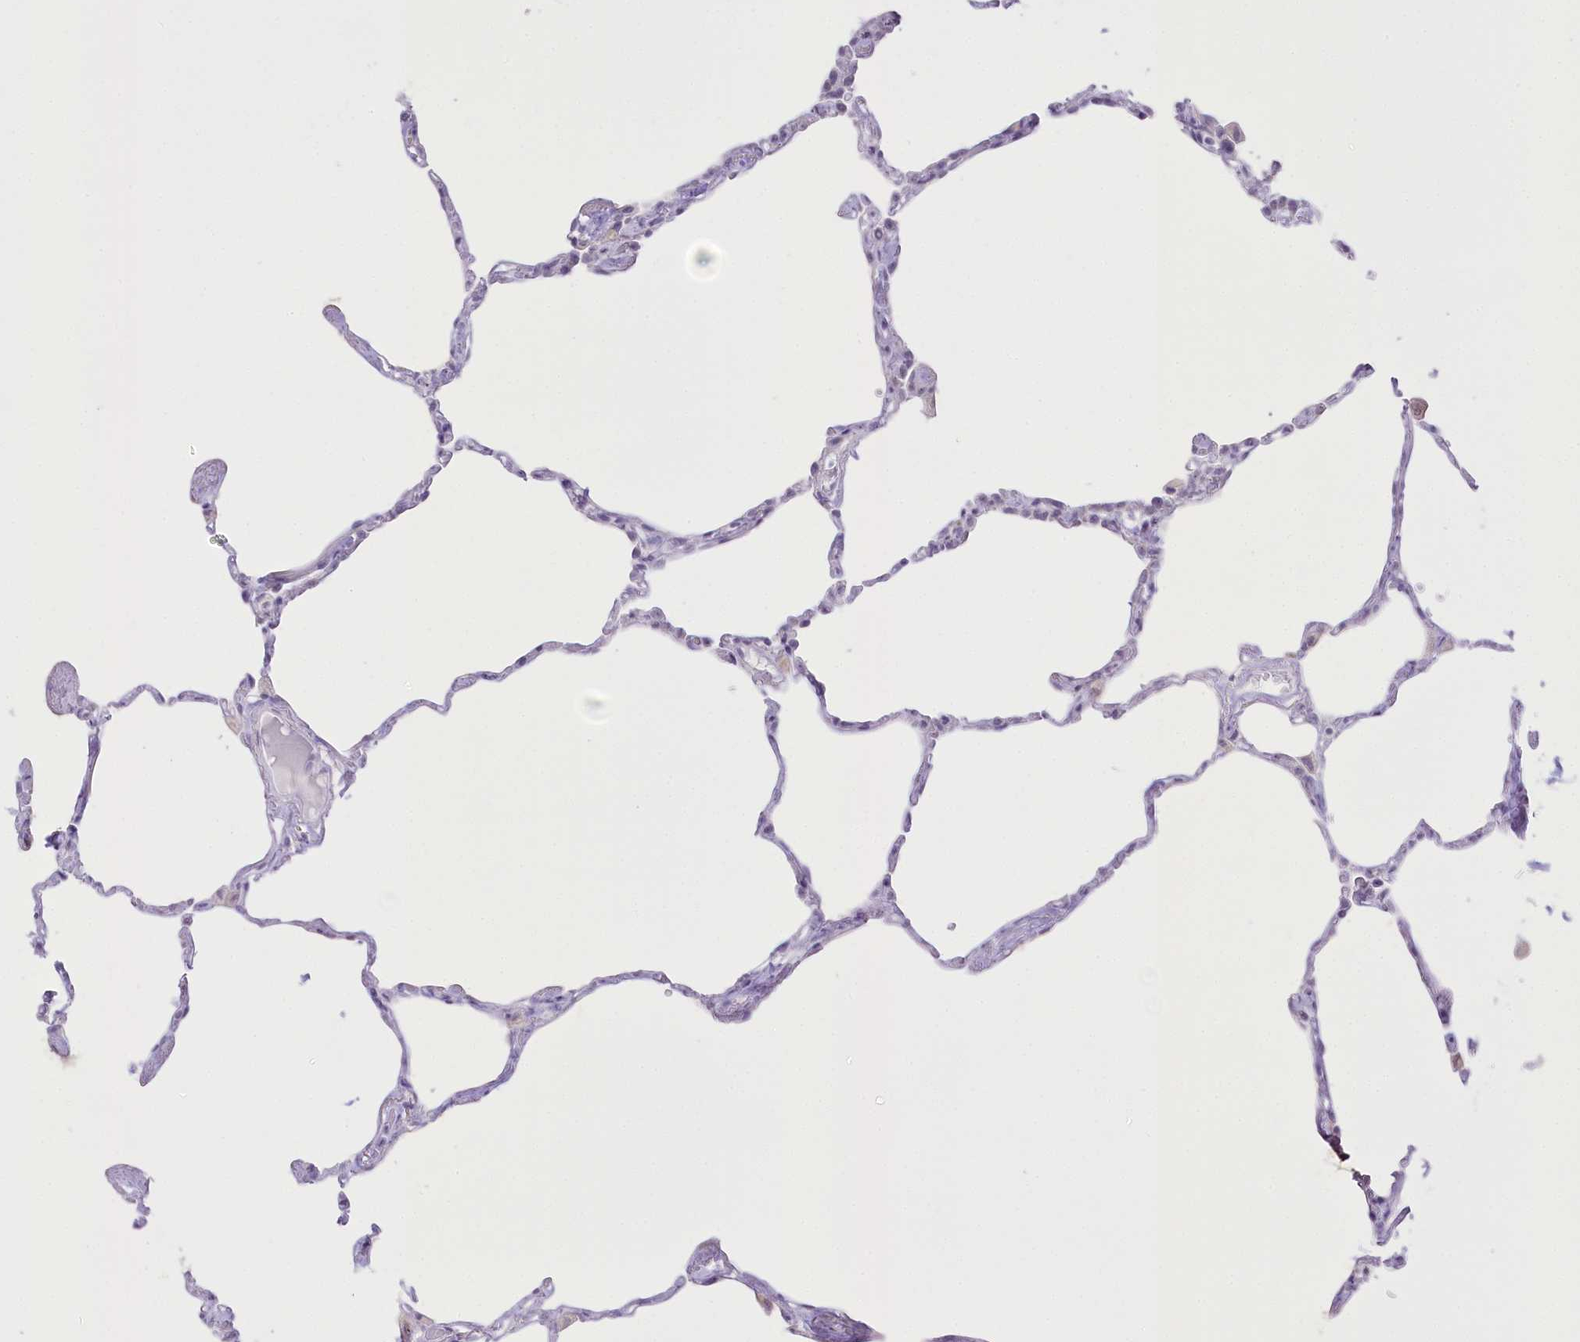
{"staining": {"intensity": "negative", "quantity": "none", "location": "none"}, "tissue": "lung", "cell_type": "Alveolar cells", "image_type": "normal", "snomed": [{"axis": "morphology", "description": "Normal tissue, NOS"}, {"axis": "topography", "description": "Lung"}], "caption": "DAB (3,3'-diaminobenzidine) immunohistochemical staining of benign lung reveals no significant positivity in alveolar cells.", "gene": "SLC39A10", "patient": {"sex": "male", "age": 65}}